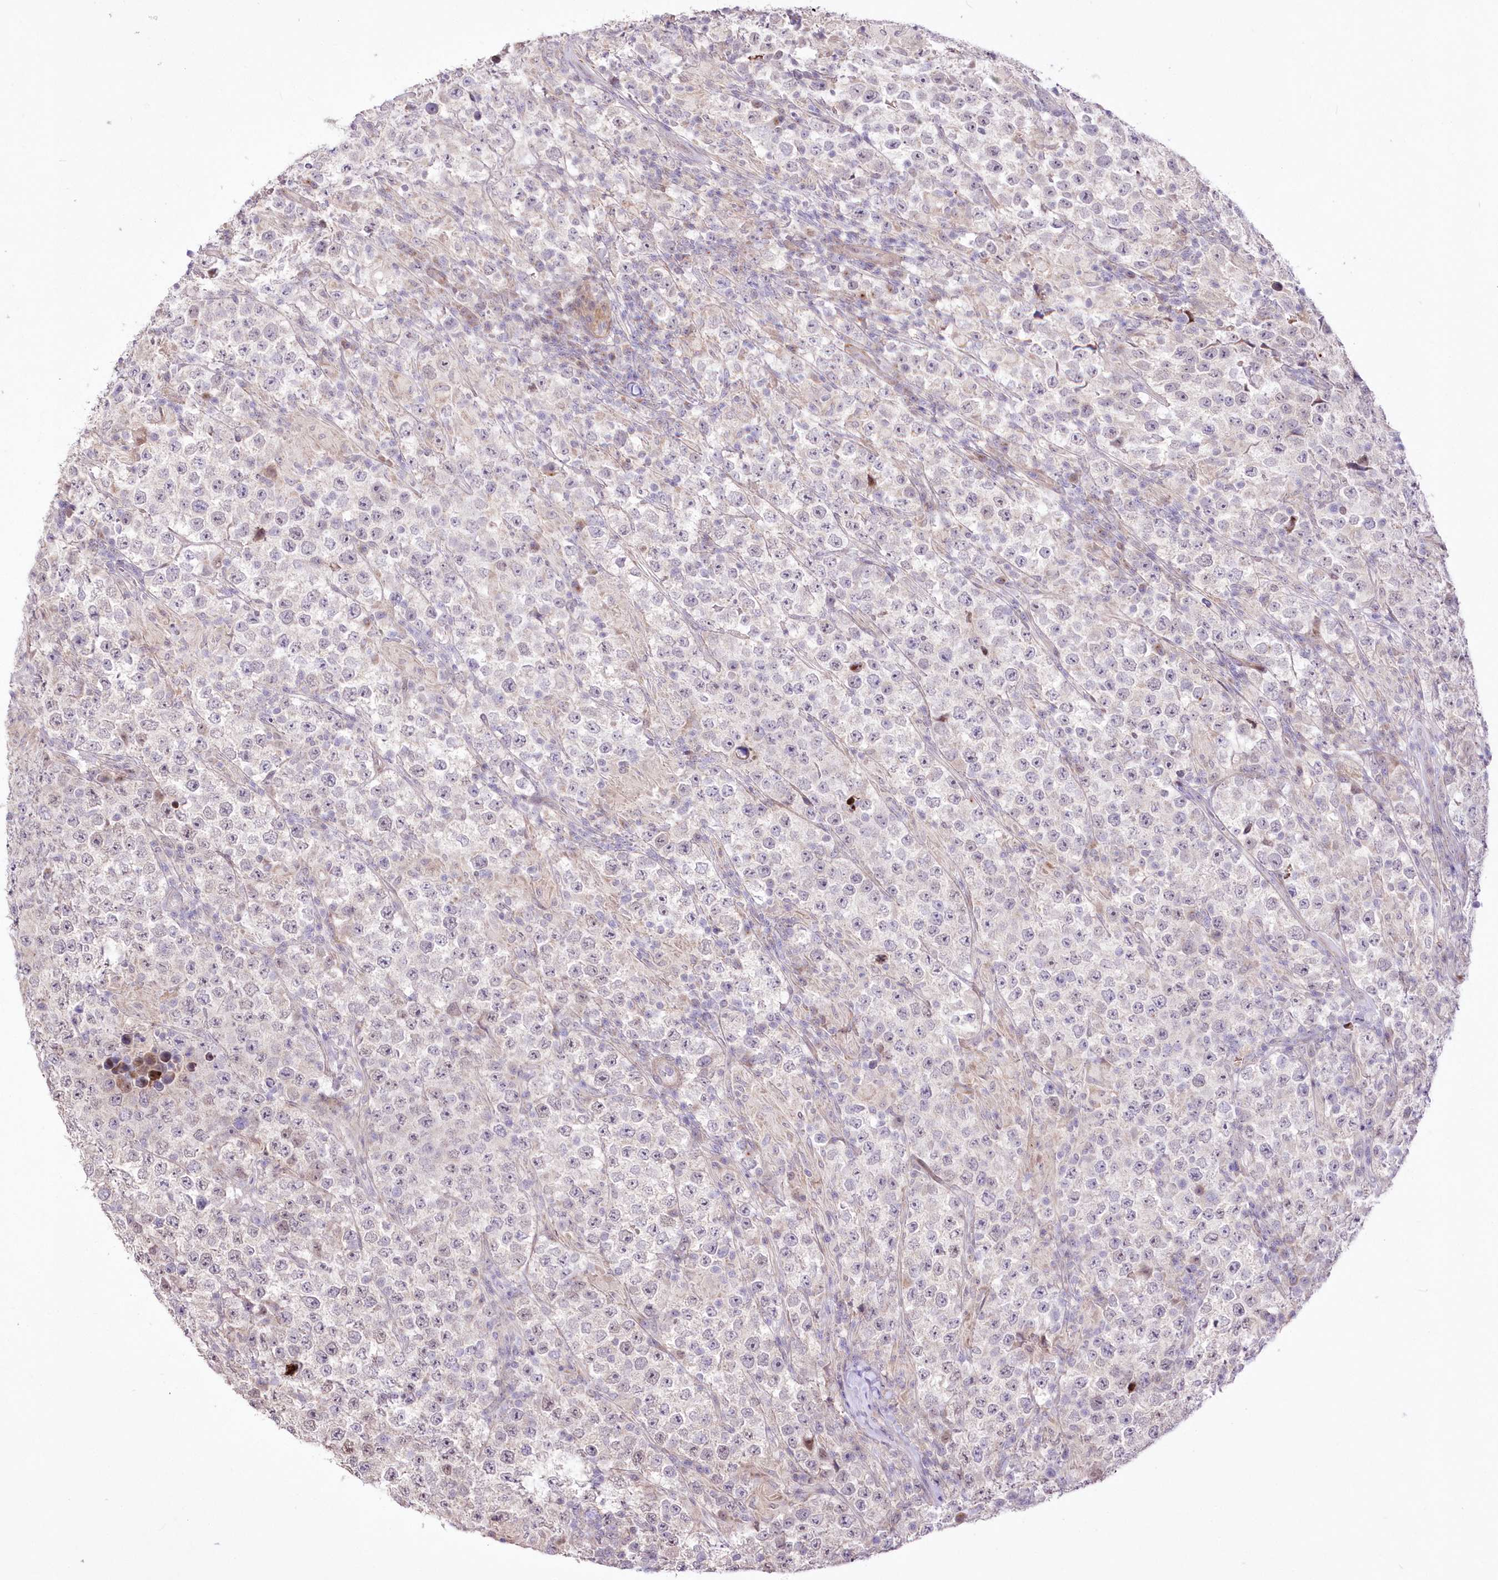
{"staining": {"intensity": "negative", "quantity": "none", "location": "none"}, "tissue": "testis cancer", "cell_type": "Tumor cells", "image_type": "cancer", "snomed": [{"axis": "morphology", "description": "Normal tissue, NOS"}, {"axis": "morphology", "description": "Urothelial carcinoma, High grade"}, {"axis": "morphology", "description": "Seminoma, NOS"}, {"axis": "morphology", "description": "Carcinoma, Embryonal, NOS"}, {"axis": "topography", "description": "Urinary bladder"}, {"axis": "topography", "description": "Testis"}], "caption": "Immunohistochemistry micrograph of neoplastic tissue: testis cancer stained with DAB demonstrates no significant protein staining in tumor cells. (DAB (3,3'-diaminobenzidine) IHC, high magnification).", "gene": "FAM241B", "patient": {"sex": "male", "age": 41}}